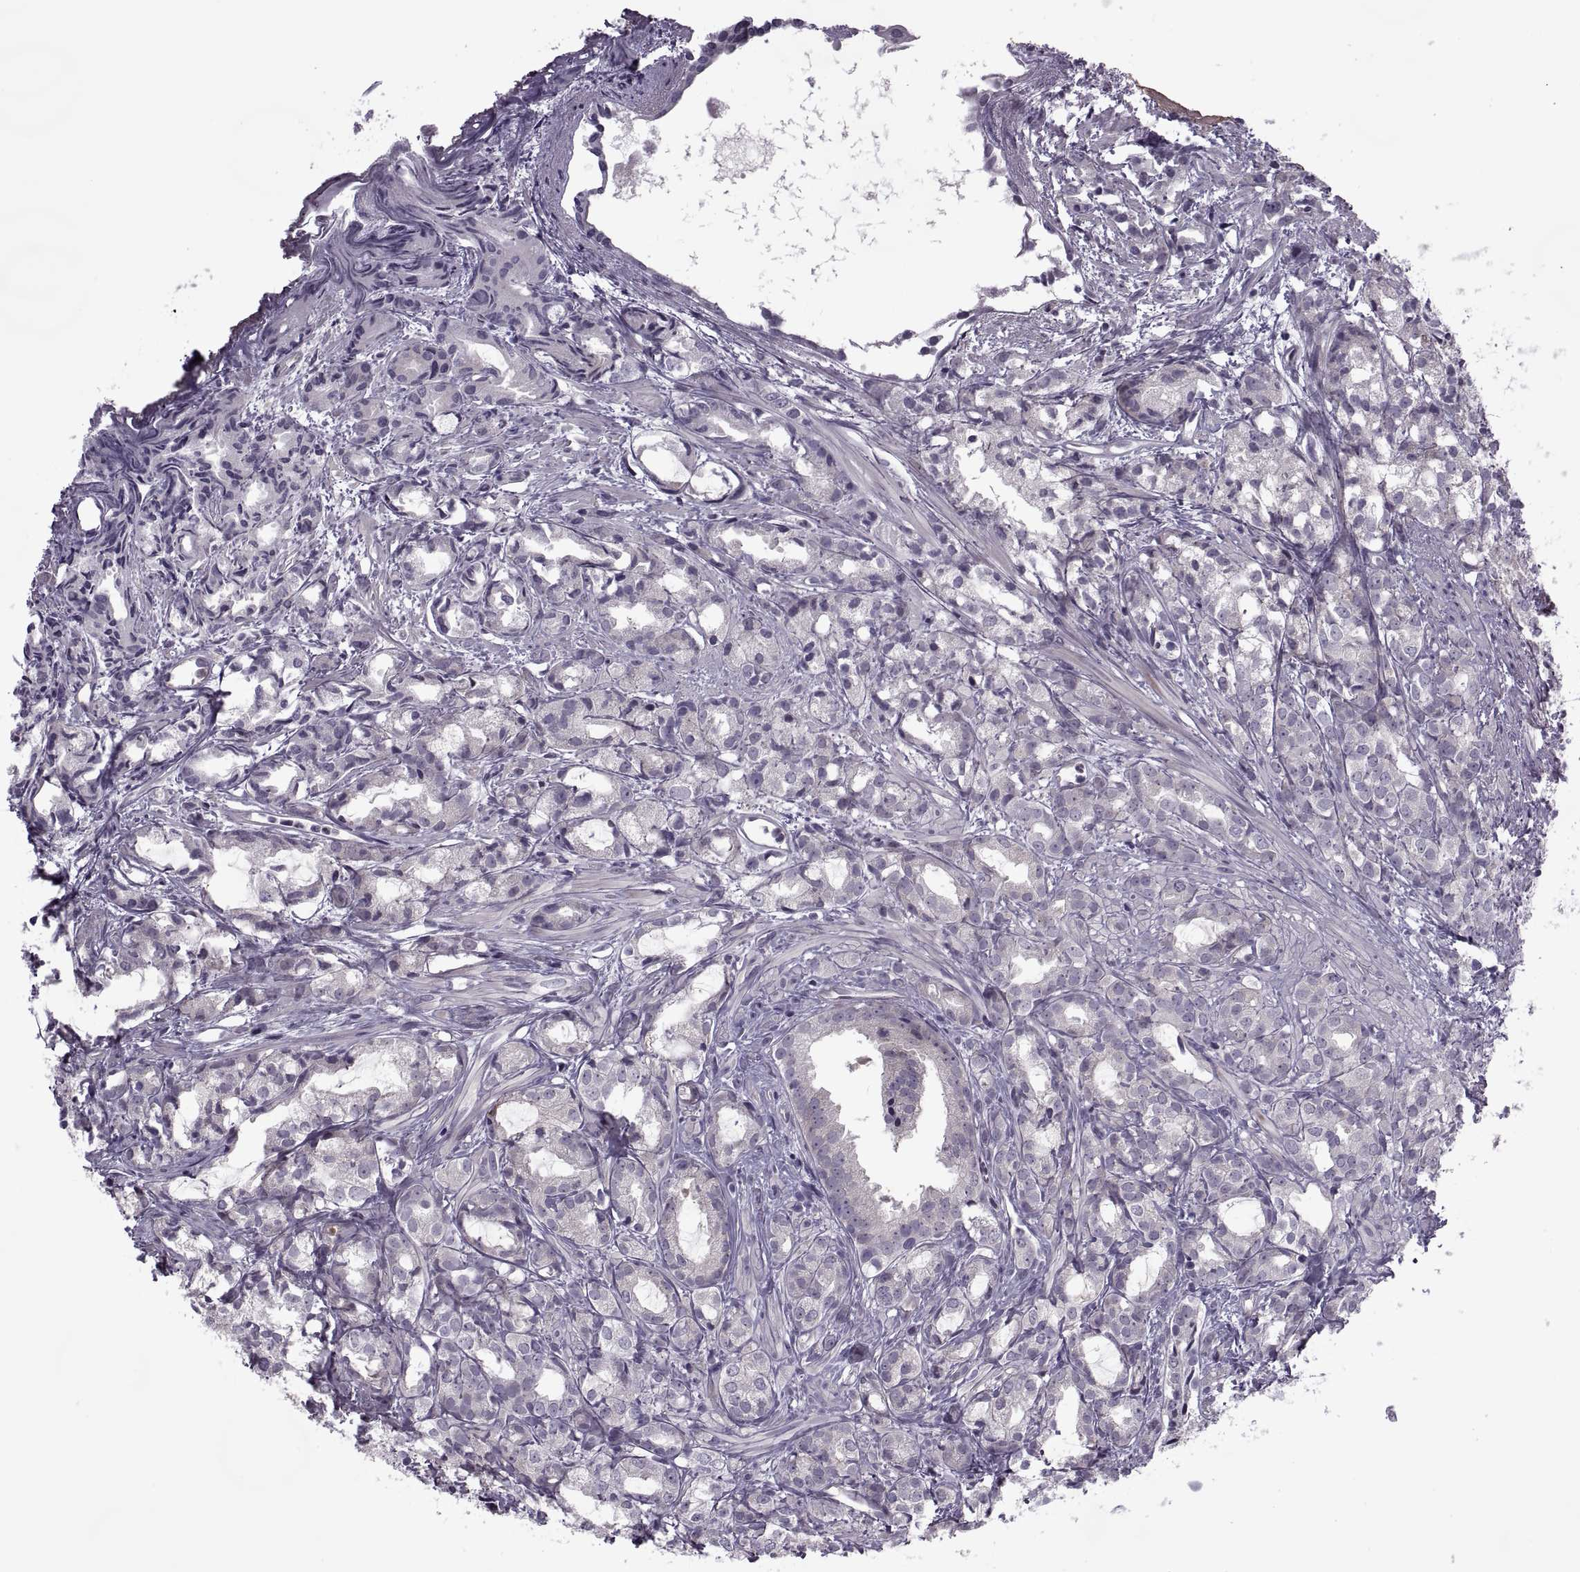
{"staining": {"intensity": "negative", "quantity": "none", "location": "none"}, "tissue": "prostate cancer", "cell_type": "Tumor cells", "image_type": "cancer", "snomed": [{"axis": "morphology", "description": "Adenocarcinoma, High grade"}, {"axis": "topography", "description": "Prostate"}], "caption": "Photomicrograph shows no significant protein staining in tumor cells of prostate high-grade adenocarcinoma. Nuclei are stained in blue.", "gene": "ODF3", "patient": {"sex": "male", "age": 79}}